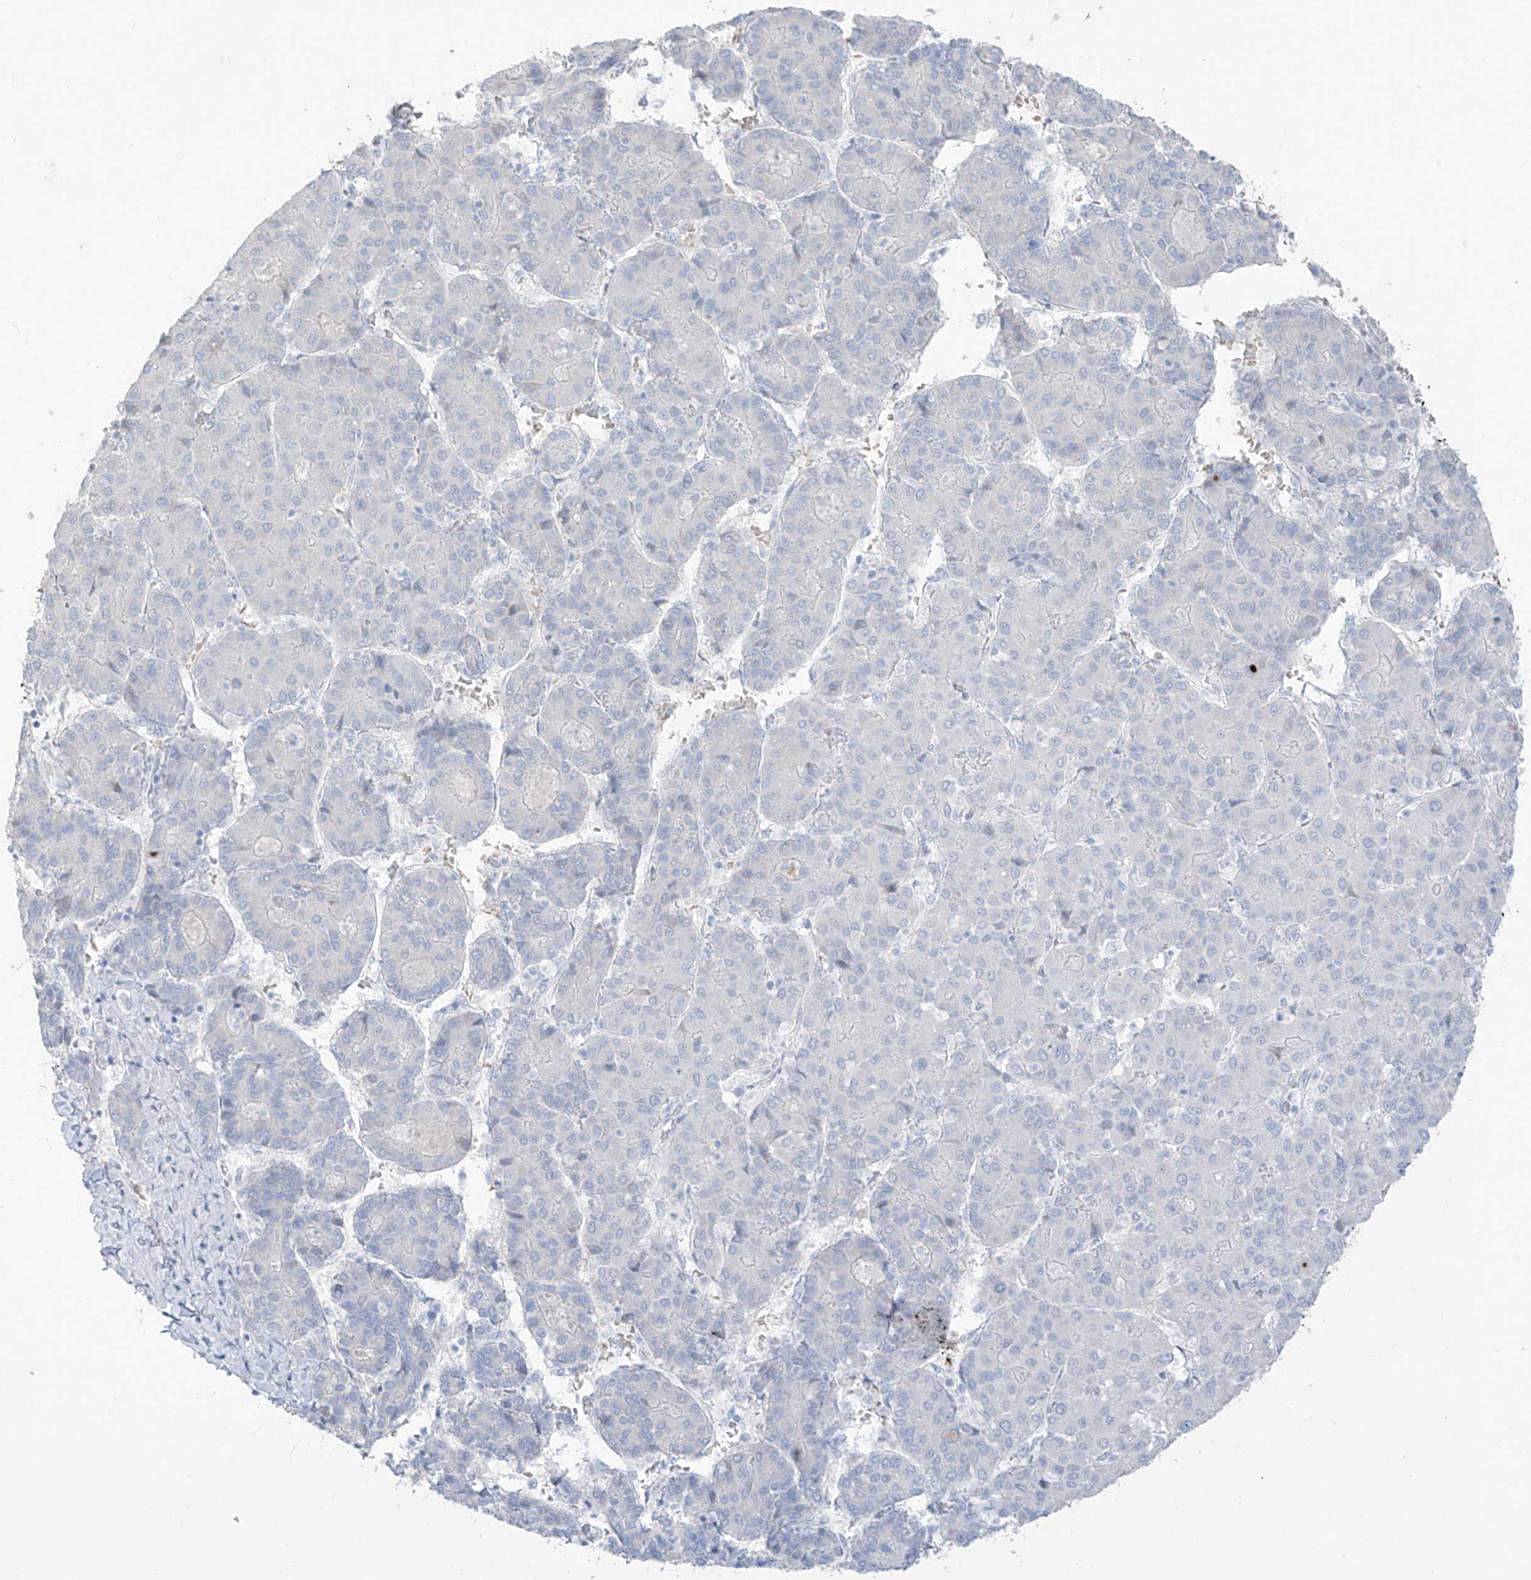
{"staining": {"intensity": "negative", "quantity": "none", "location": "none"}, "tissue": "liver cancer", "cell_type": "Tumor cells", "image_type": "cancer", "snomed": [{"axis": "morphology", "description": "Carcinoma, Hepatocellular, NOS"}, {"axis": "topography", "description": "Liver"}], "caption": "High power microscopy photomicrograph of an IHC photomicrograph of hepatocellular carcinoma (liver), revealing no significant staining in tumor cells.", "gene": "ASPRV1", "patient": {"sex": "male", "age": 65}}